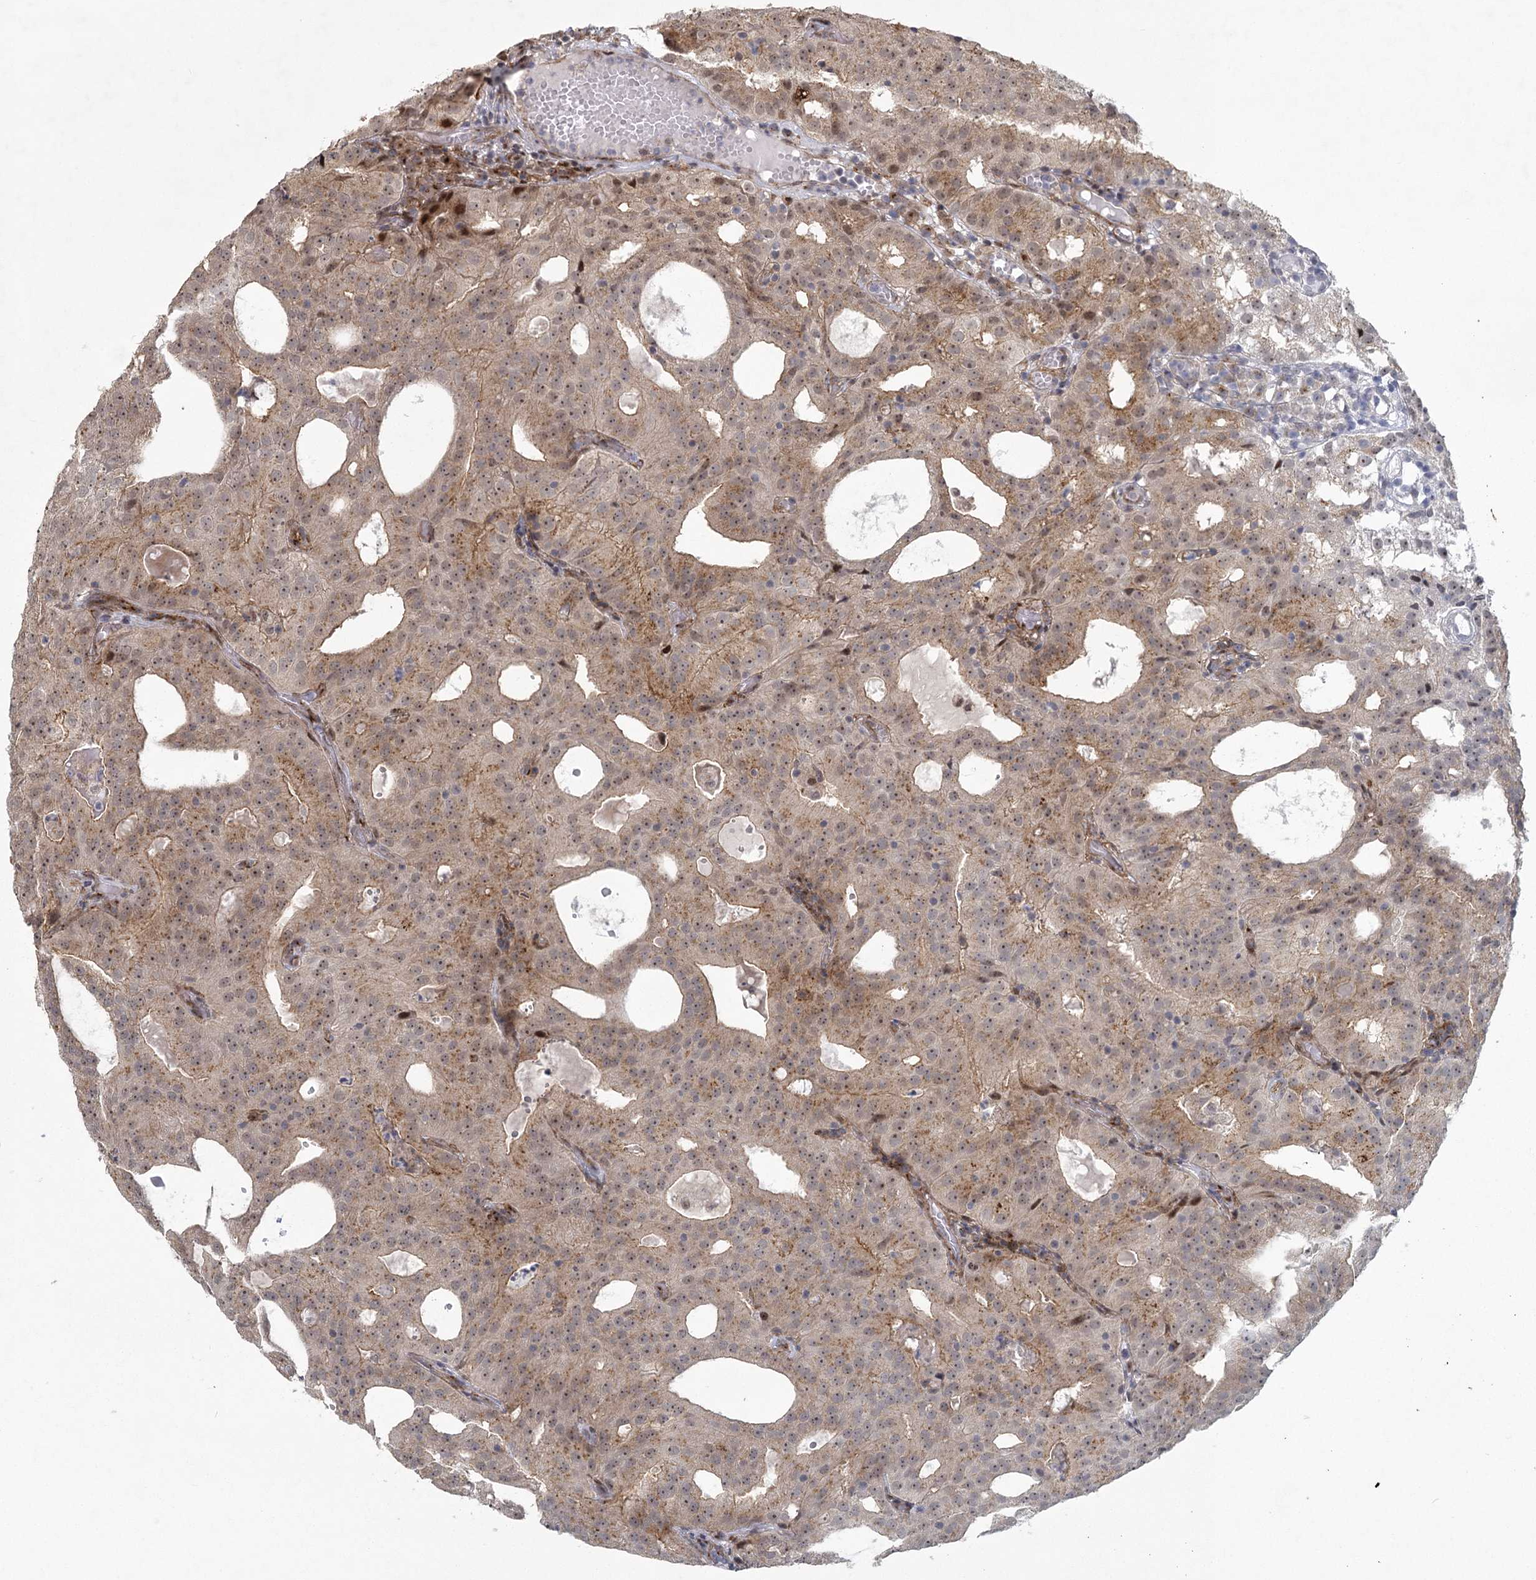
{"staining": {"intensity": "weak", "quantity": ">75%", "location": "cytoplasmic/membranous,nuclear"}, "tissue": "prostate cancer", "cell_type": "Tumor cells", "image_type": "cancer", "snomed": [{"axis": "morphology", "description": "Adenocarcinoma, Medium grade"}, {"axis": "topography", "description": "Prostate"}], "caption": "Human medium-grade adenocarcinoma (prostate) stained with a protein marker shows weak staining in tumor cells.", "gene": "PARM1", "patient": {"sex": "male", "age": 88}}